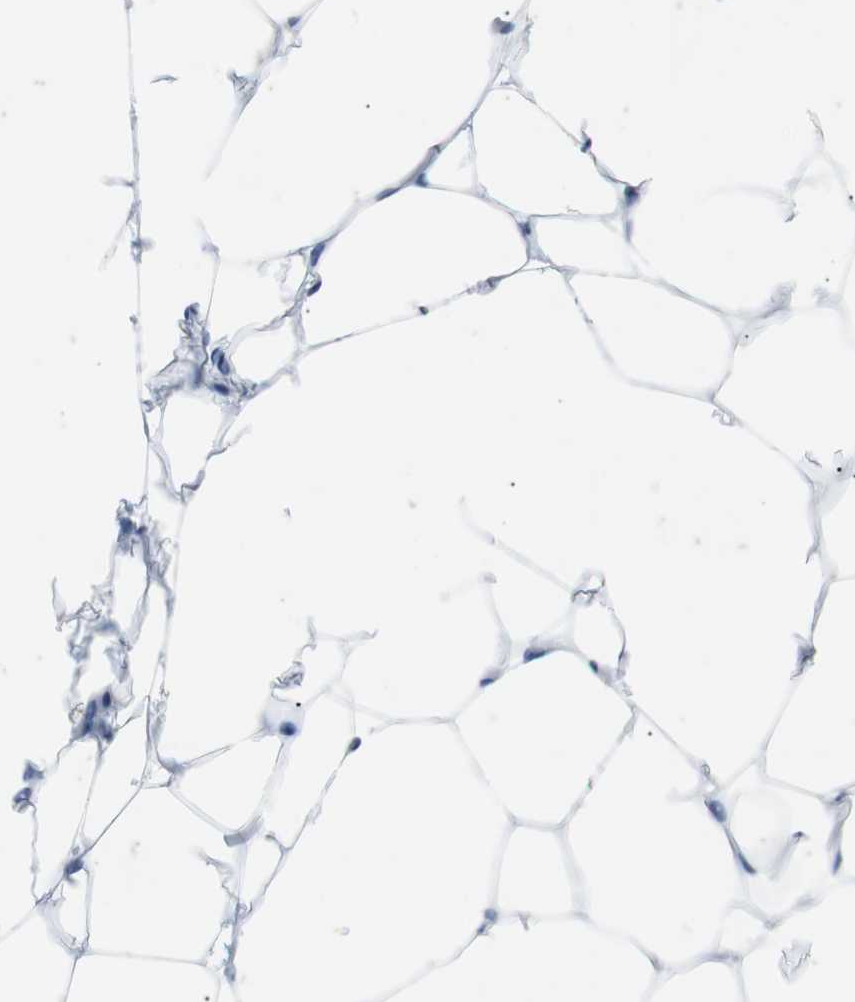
{"staining": {"intensity": "negative", "quantity": "none", "location": "none"}, "tissue": "adipose tissue", "cell_type": "Adipocytes", "image_type": "normal", "snomed": [{"axis": "morphology", "description": "Normal tissue, NOS"}, {"axis": "topography", "description": "Breast"}, {"axis": "topography", "description": "Adipose tissue"}], "caption": "A micrograph of adipose tissue stained for a protein exhibits no brown staining in adipocytes. (DAB (3,3'-diaminobenzidine) IHC visualized using brightfield microscopy, high magnification).", "gene": "EEF2K", "patient": {"sex": "female", "age": 25}}